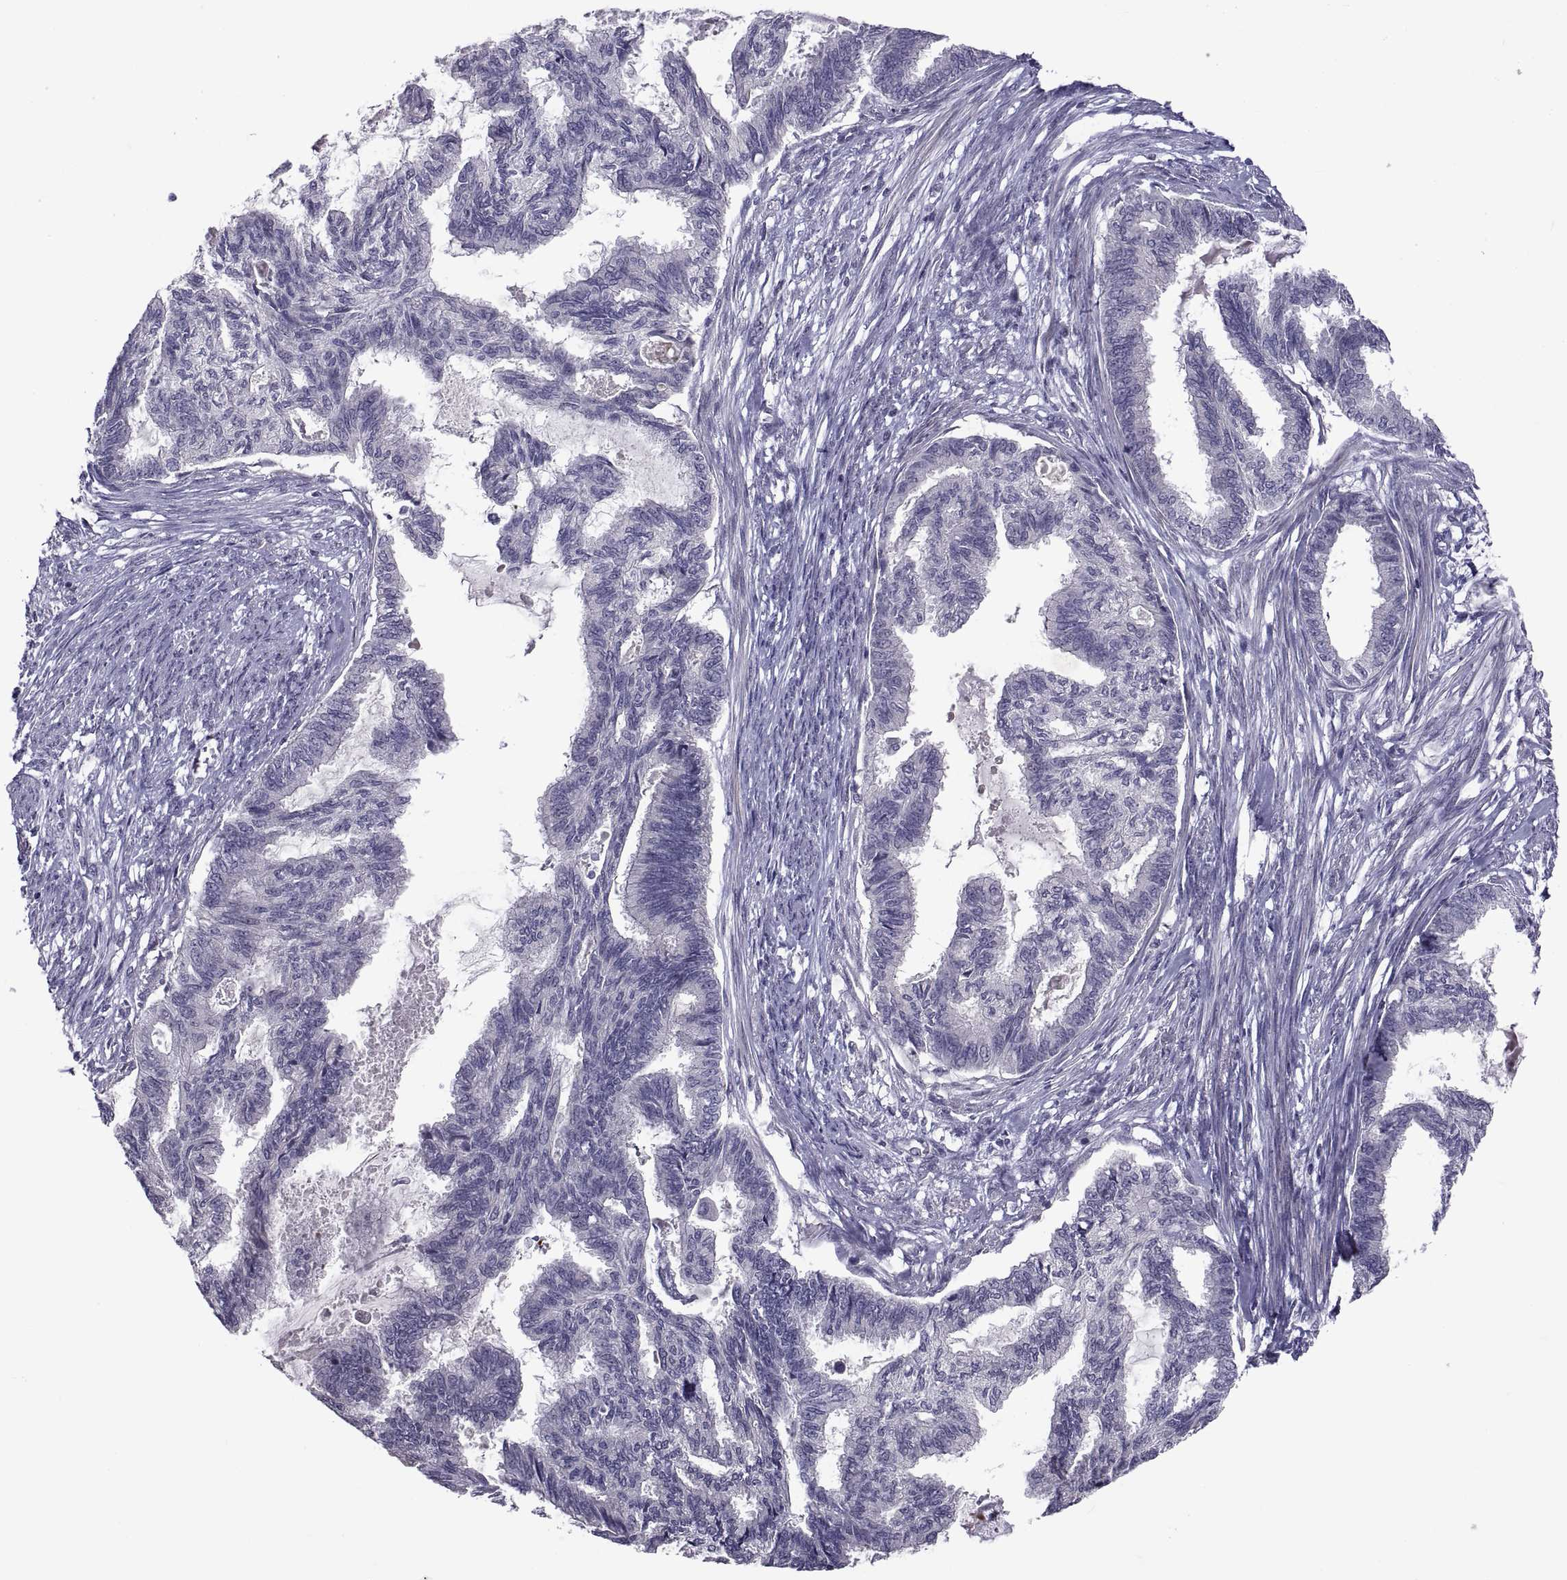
{"staining": {"intensity": "negative", "quantity": "none", "location": "none"}, "tissue": "endometrial cancer", "cell_type": "Tumor cells", "image_type": "cancer", "snomed": [{"axis": "morphology", "description": "Adenocarcinoma, NOS"}, {"axis": "topography", "description": "Endometrium"}], "caption": "IHC micrograph of adenocarcinoma (endometrial) stained for a protein (brown), which demonstrates no staining in tumor cells.", "gene": "NPTX2", "patient": {"sex": "female", "age": 86}}